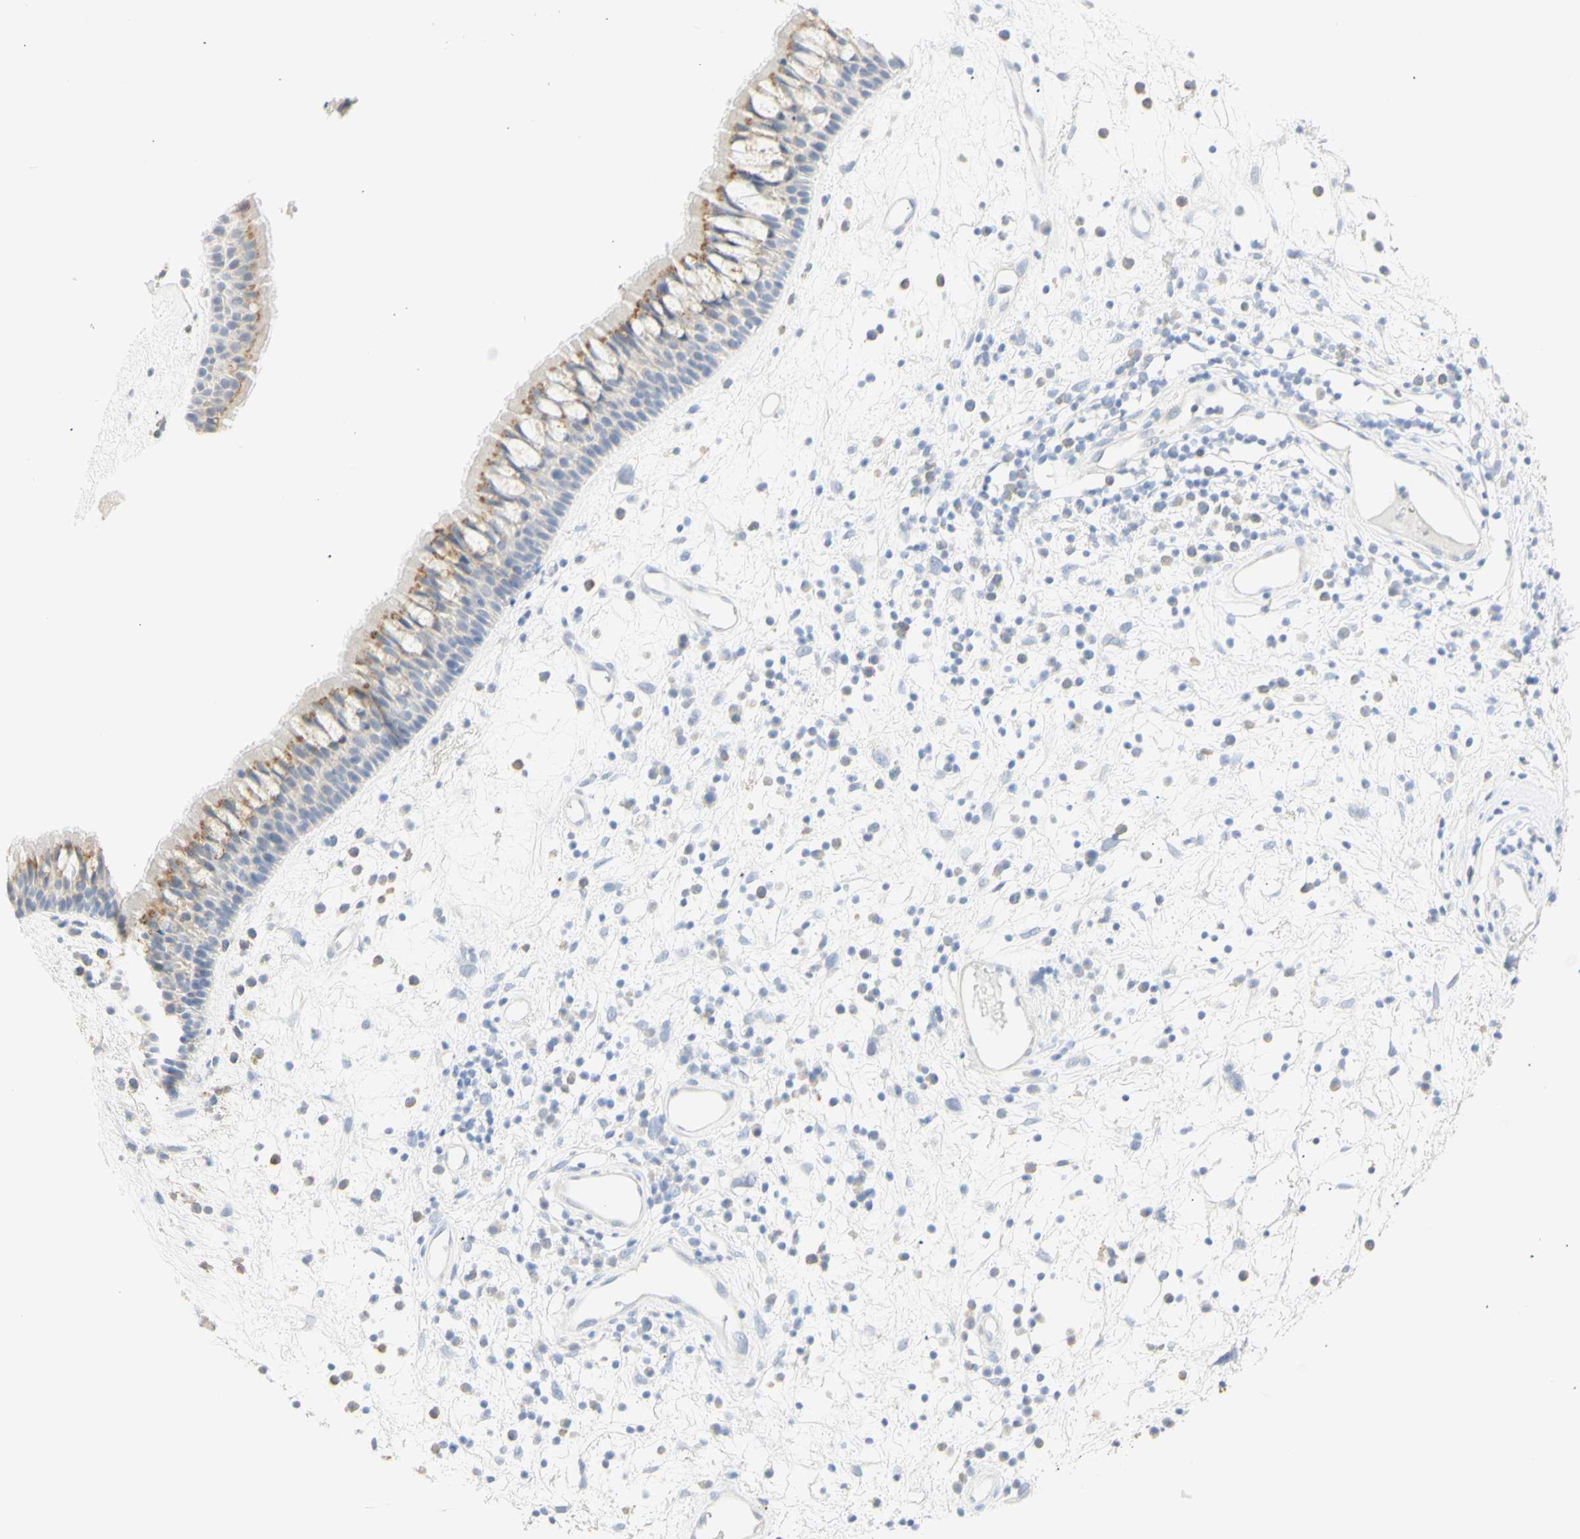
{"staining": {"intensity": "moderate", "quantity": ">75%", "location": "cytoplasmic/membranous"}, "tissue": "nasopharynx", "cell_type": "Respiratory epithelial cells", "image_type": "normal", "snomed": [{"axis": "morphology", "description": "Normal tissue, NOS"}, {"axis": "morphology", "description": "Inflammation, NOS"}, {"axis": "topography", "description": "Nasopharynx"}], "caption": "Protein staining by IHC reveals moderate cytoplasmic/membranous expression in approximately >75% of respiratory epithelial cells in unremarkable nasopharynx. The staining was performed using DAB, with brown indicating positive protein expression. Nuclei are stained blue with hematoxylin.", "gene": "B4GALNT3", "patient": {"sex": "male", "age": 48}}